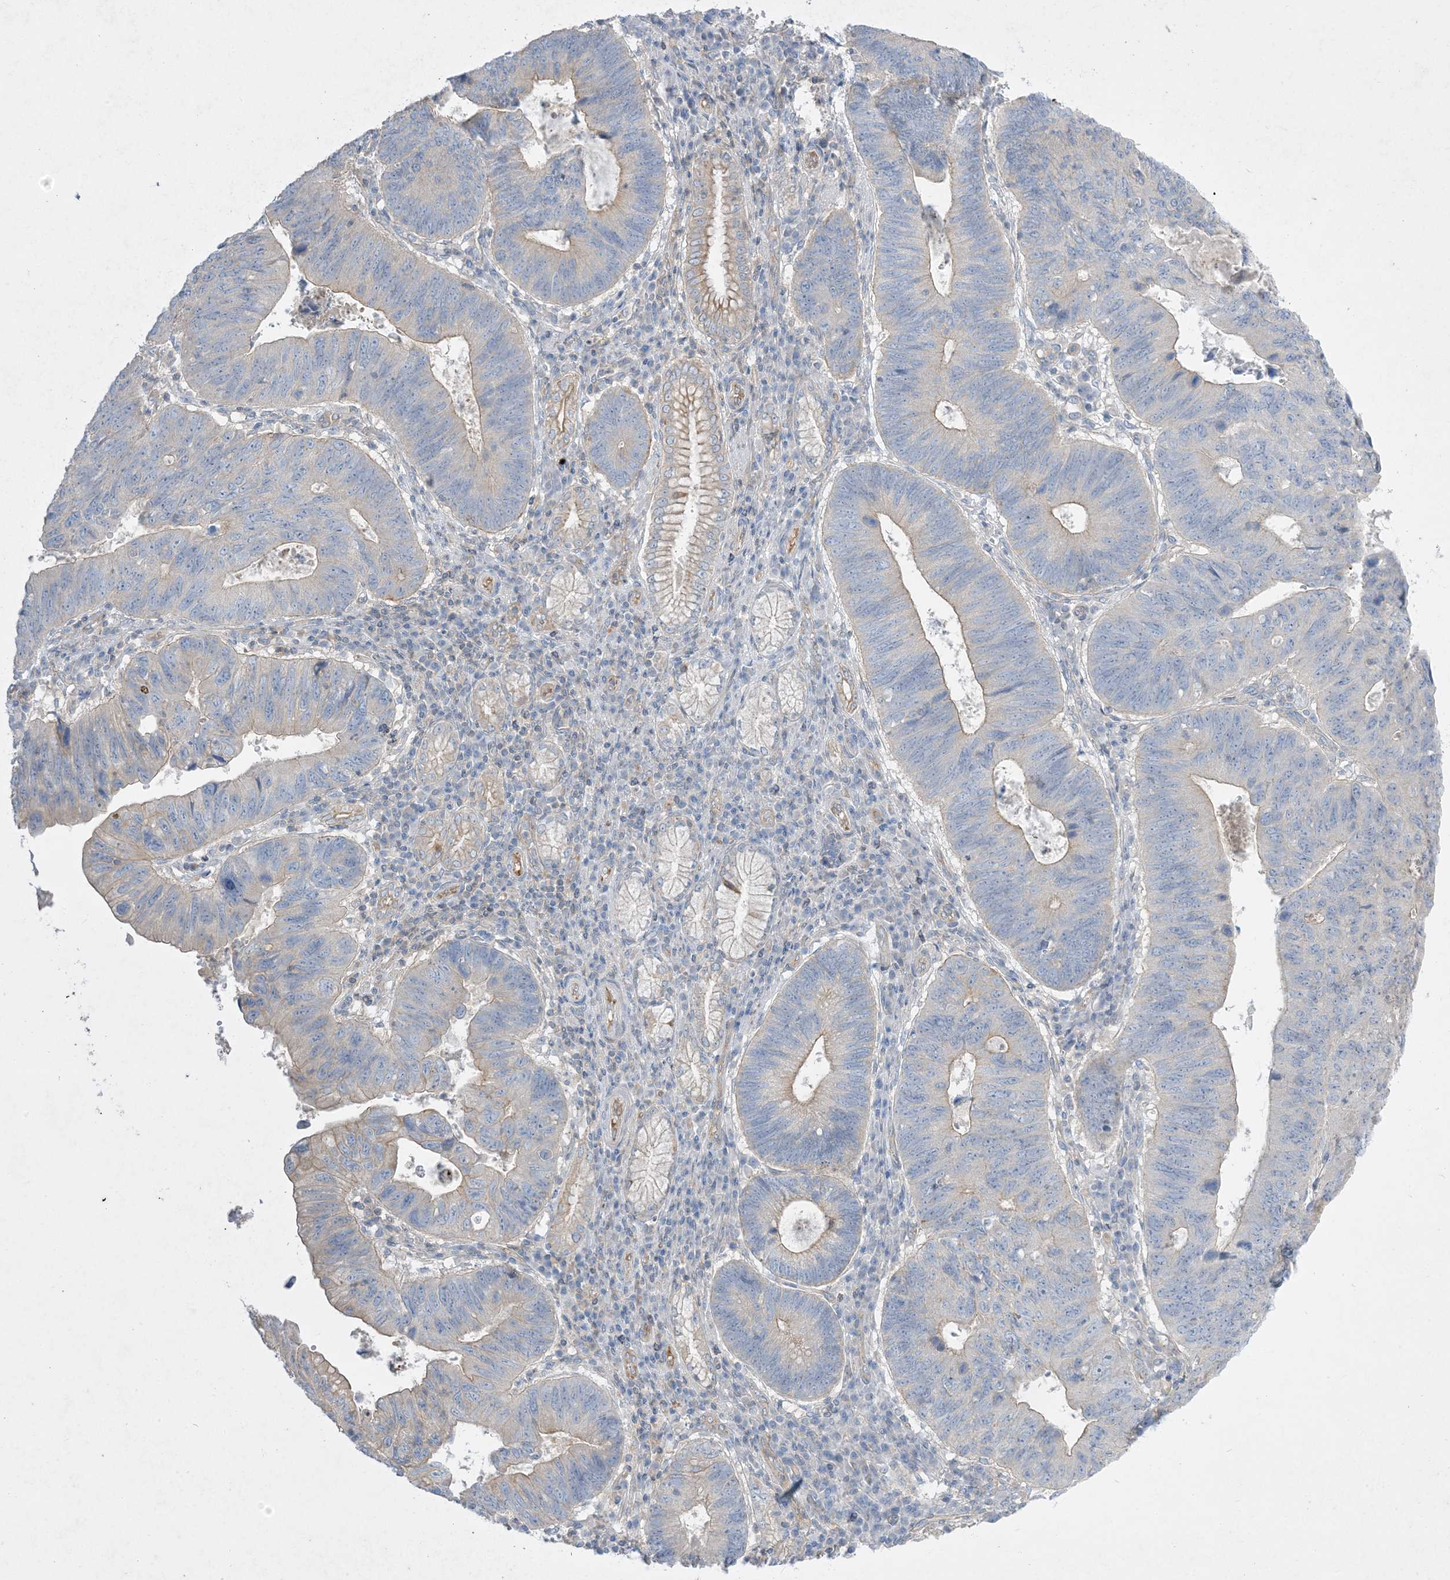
{"staining": {"intensity": "moderate", "quantity": "<25%", "location": "cytoplasmic/membranous"}, "tissue": "stomach cancer", "cell_type": "Tumor cells", "image_type": "cancer", "snomed": [{"axis": "morphology", "description": "Adenocarcinoma, NOS"}, {"axis": "topography", "description": "Stomach"}], "caption": "Human stomach adenocarcinoma stained for a protein (brown) shows moderate cytoplasmic/membranous positive staining in approximately <25% of tumor cells.", "gene": "ARHGEF9", "patient": {"sex": "male", "age": 59}}